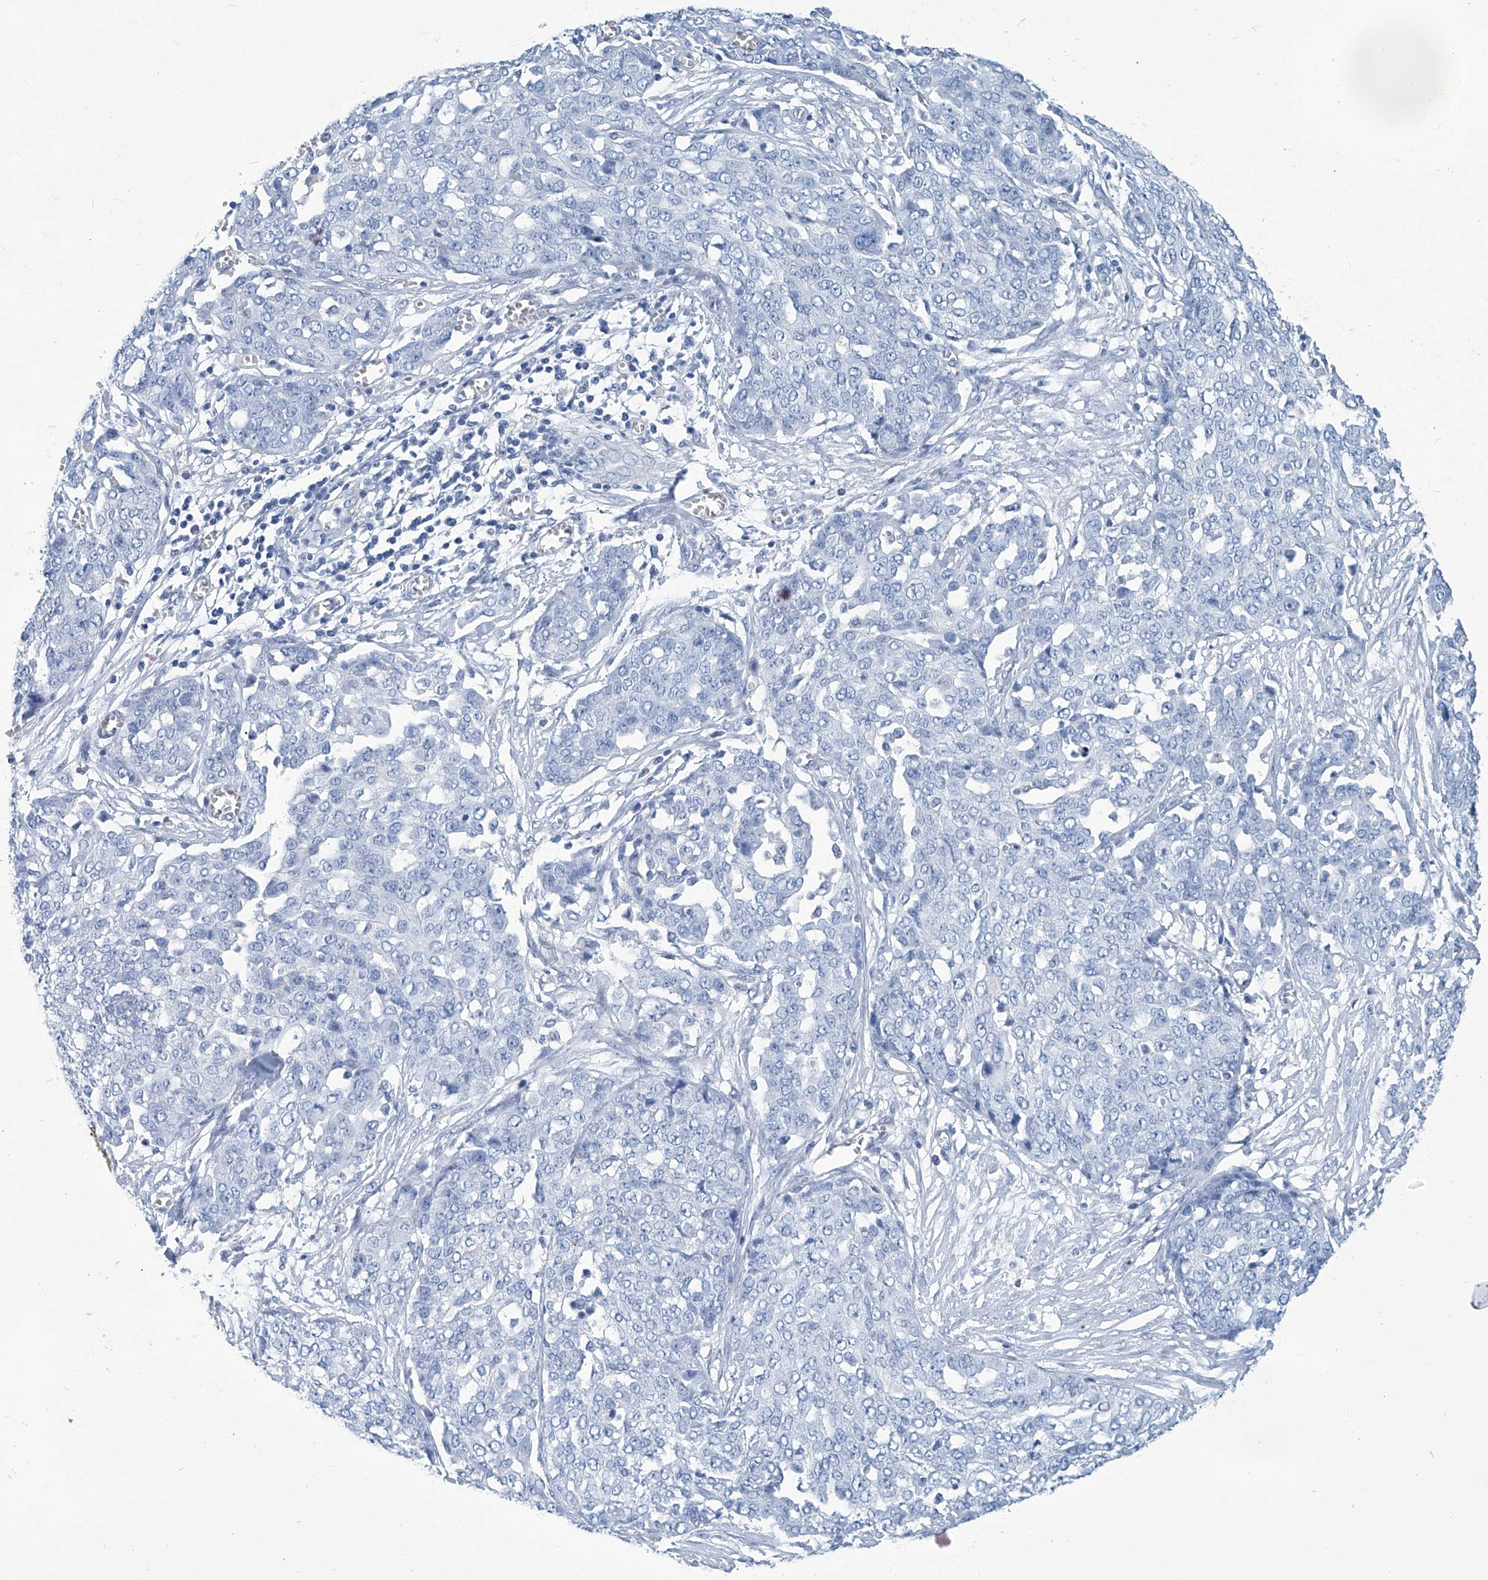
{"staining": {"intensity": "negative", "quantity": "none", "location": "none"}, "tissue": "ovarian cancer", "cell_type": "Tumor cells", "image_type": "cancer", "snomed": [{"axis": "morphology", "description": "Cystadenocarcinoma, serous, NOS"}, {"axis": "topography", "description": "Soft tissue"}, {"axis": "topography", "description": "Ovary"}], "caption": "A high-resolution photomicrograph shows immunohistochemistry (IHC) staining of serous cystadenocarcinoma (ovarian), which exhibits no significant expression in tumor cells. (DAB immunohistochemistry, high magnification).", "gene": "PFKL", "patient": {"sex": "female", "age": 57}}